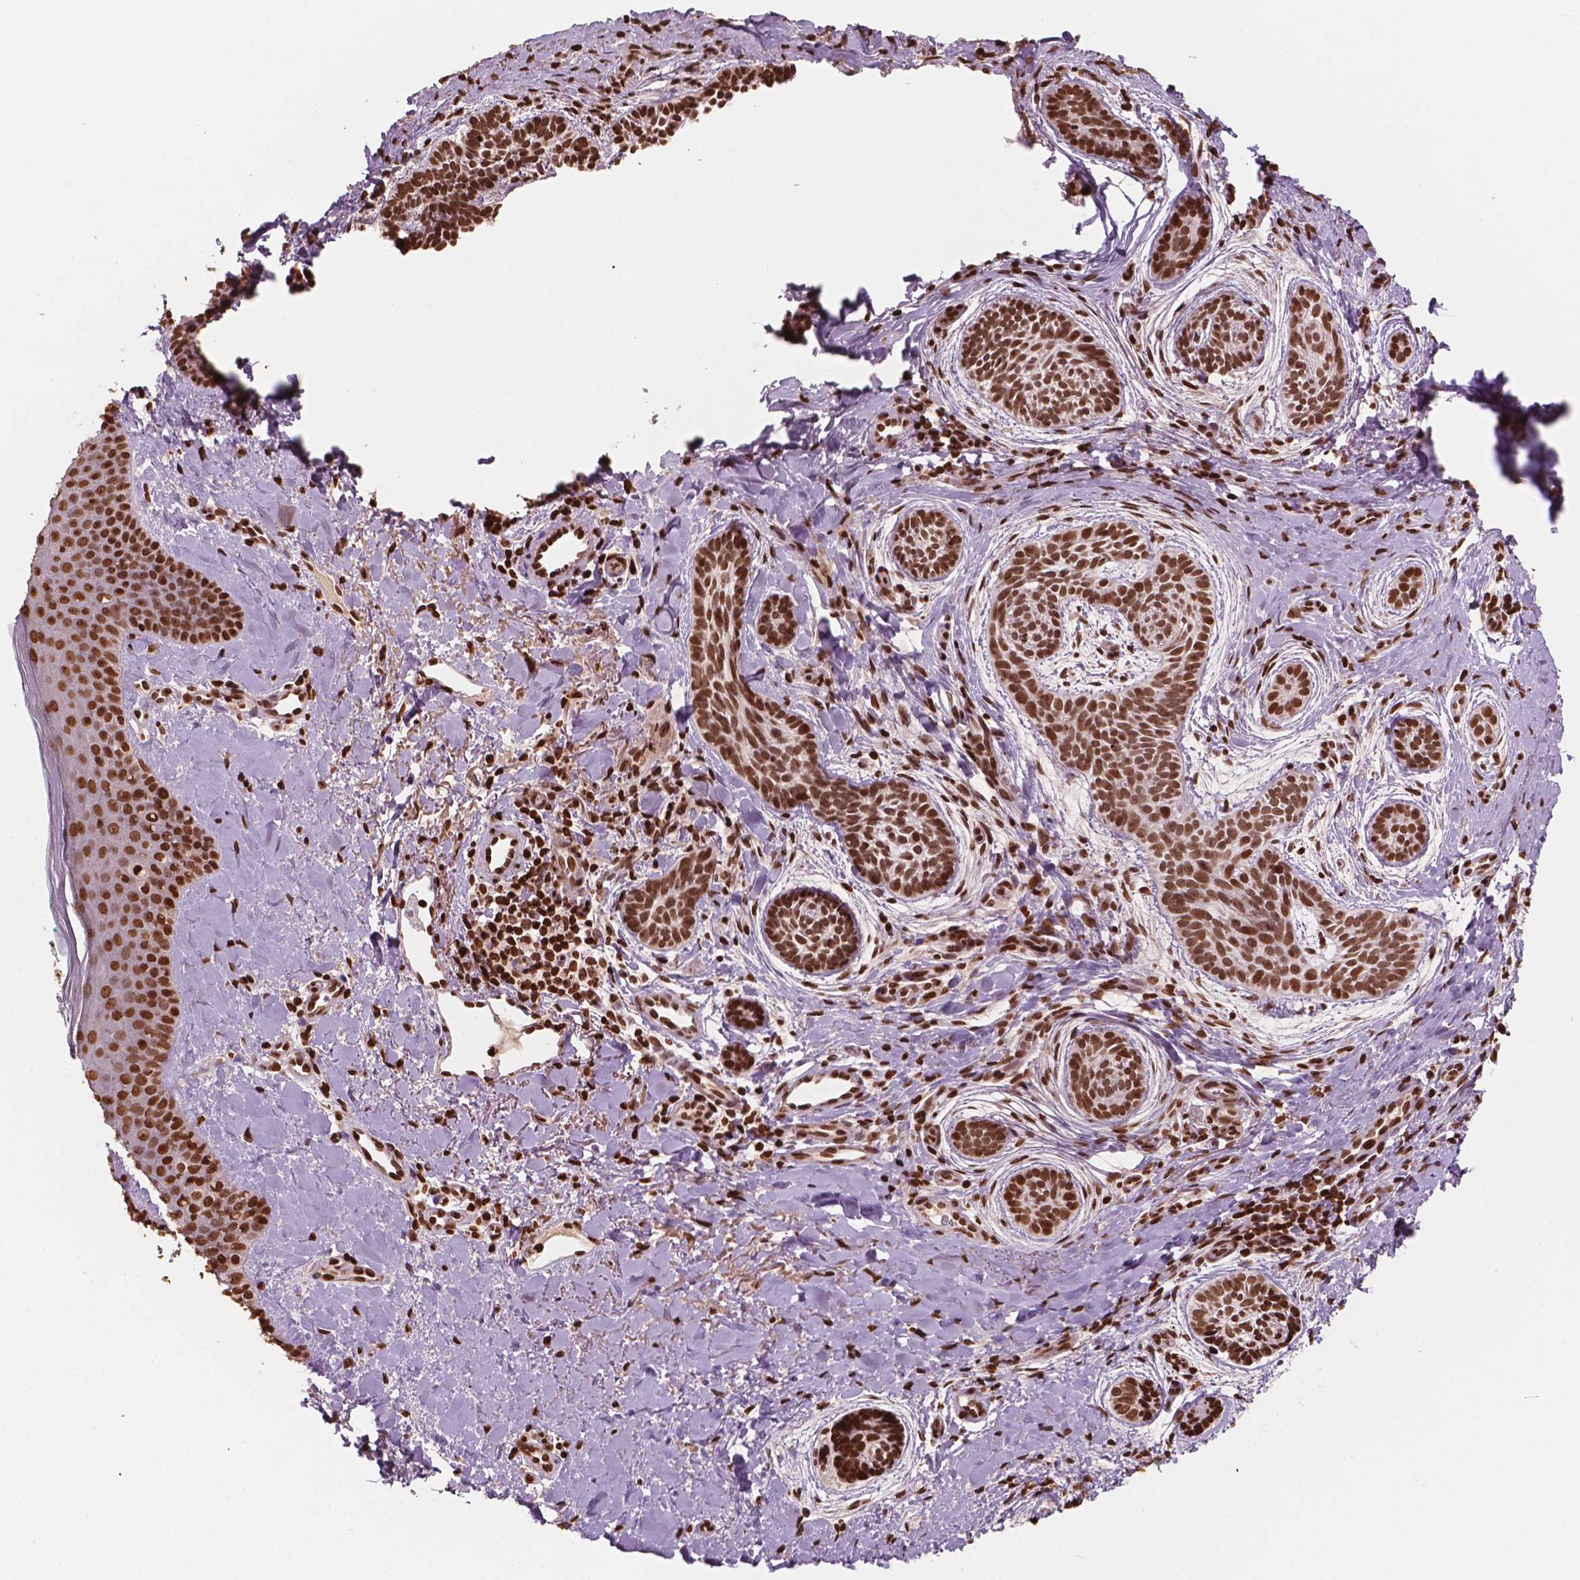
{"staining": {"intensity": "strong", "quantity": ">75%", "location": "nuclear"}, "tissue": "skin cancer", "cell_type": "Tumor cells", "image_type": "cancer", "snomed": [{"axis": "morphology", "description": "Basal cell carcinoma"}, {"axis": "topography", "description": "Skin"}], "caption": "A micrograph of human skin cancer (basal cell carcinoma) stained for a protein reveals strong nuclear brown staining in tumor cells.", "gene": "H3C7", "patient": {"sex": "male", "age": 63}}